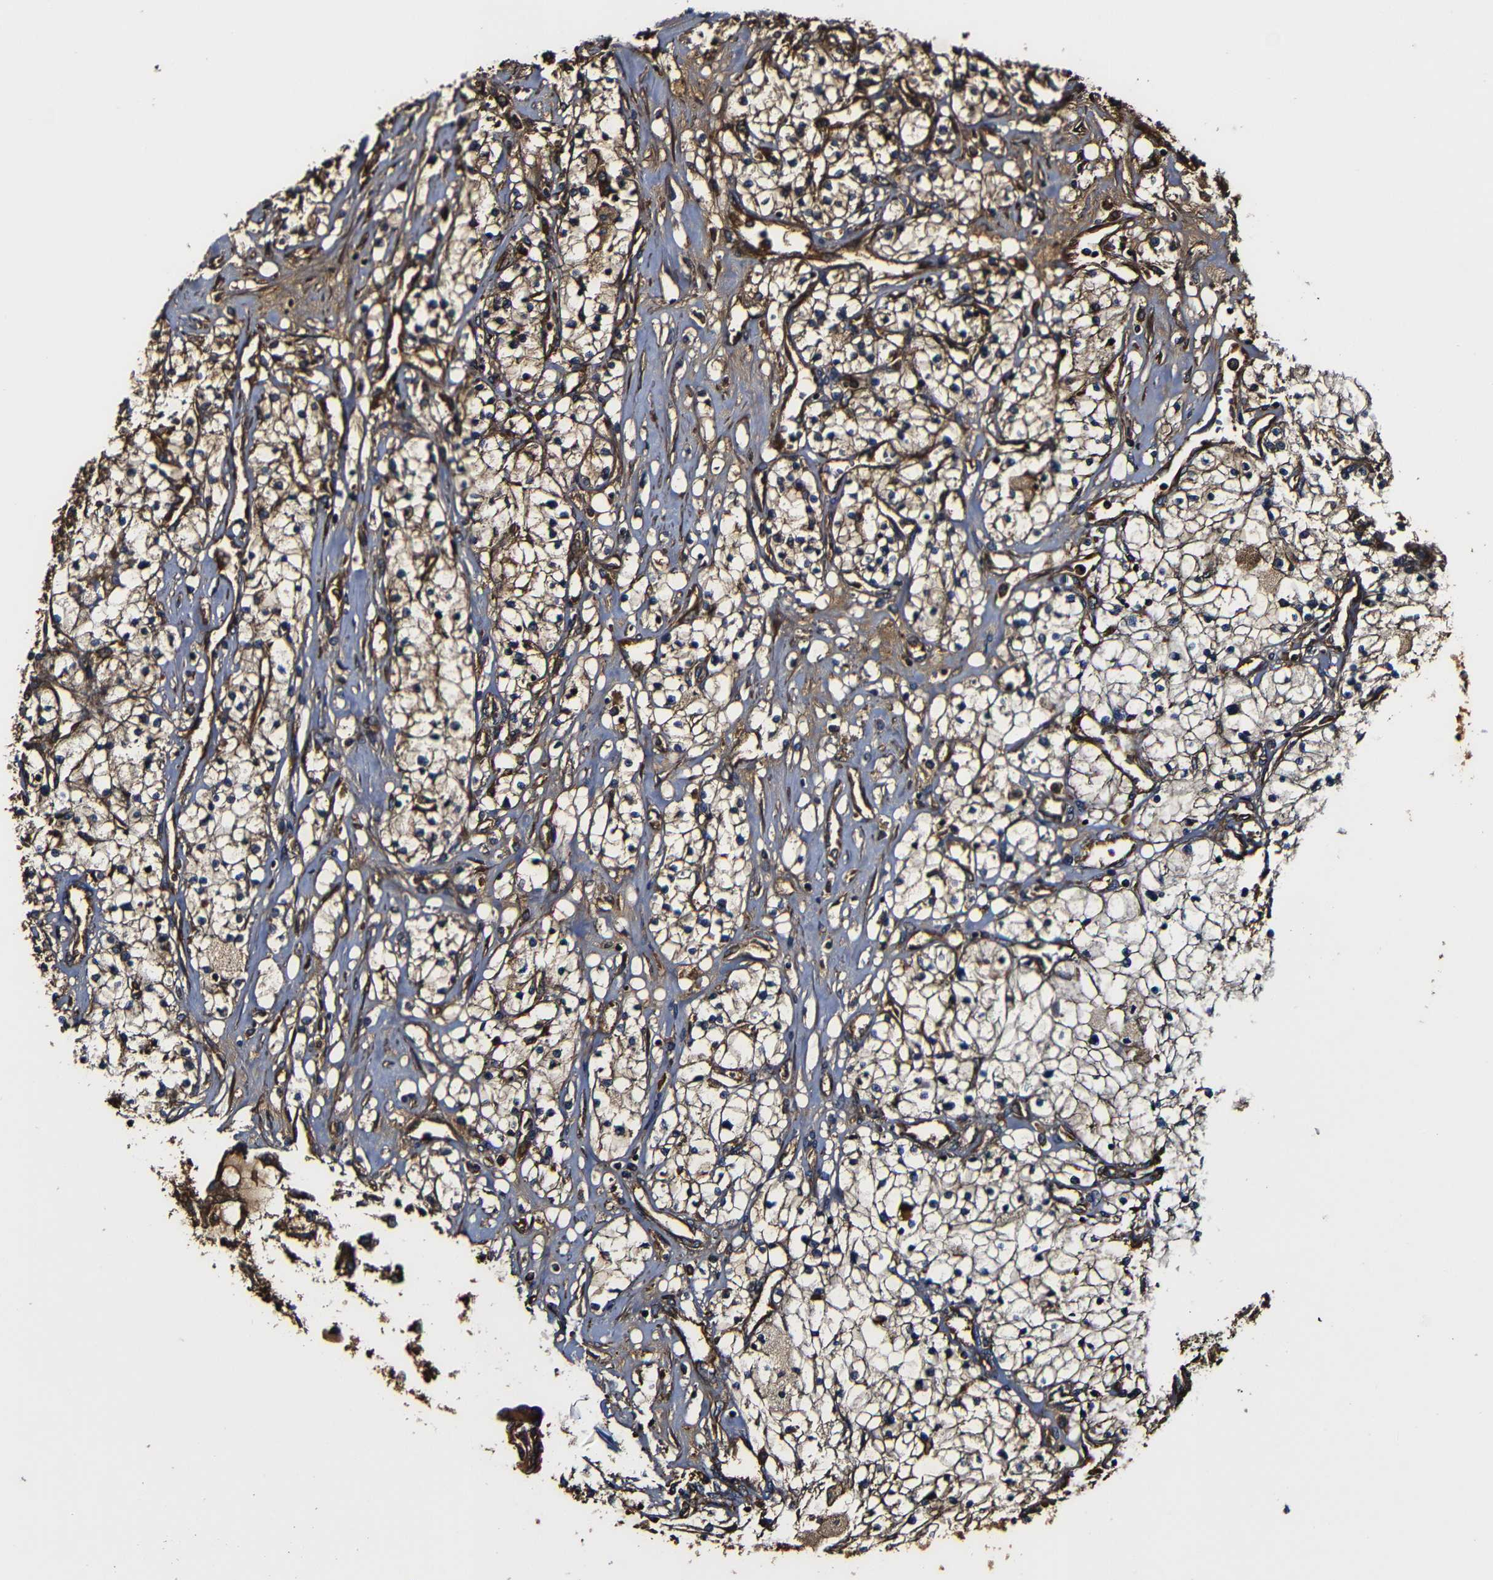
{"staining": {"intensity": "strong", "quantity": ">75%", "location": "cytoplasmic/membranous,nuclear"}, "tissue": "renal cancer", "cell_type": "Tumor cells", "image_type": "cancer", "snomed": [{"axis": "morphology", "description": "Adenocarcinoma, NOS"}, {"axis": "topography", "description": "Kidney"}], "caption": "Protein expression analysis of renal adenocarcinoma shows strong cytoplasmic/membranous and nuclear expression in approximately >75% of tumor cells.", "gene": "MSN", "patient": {"sex": "male", "age": 68}}